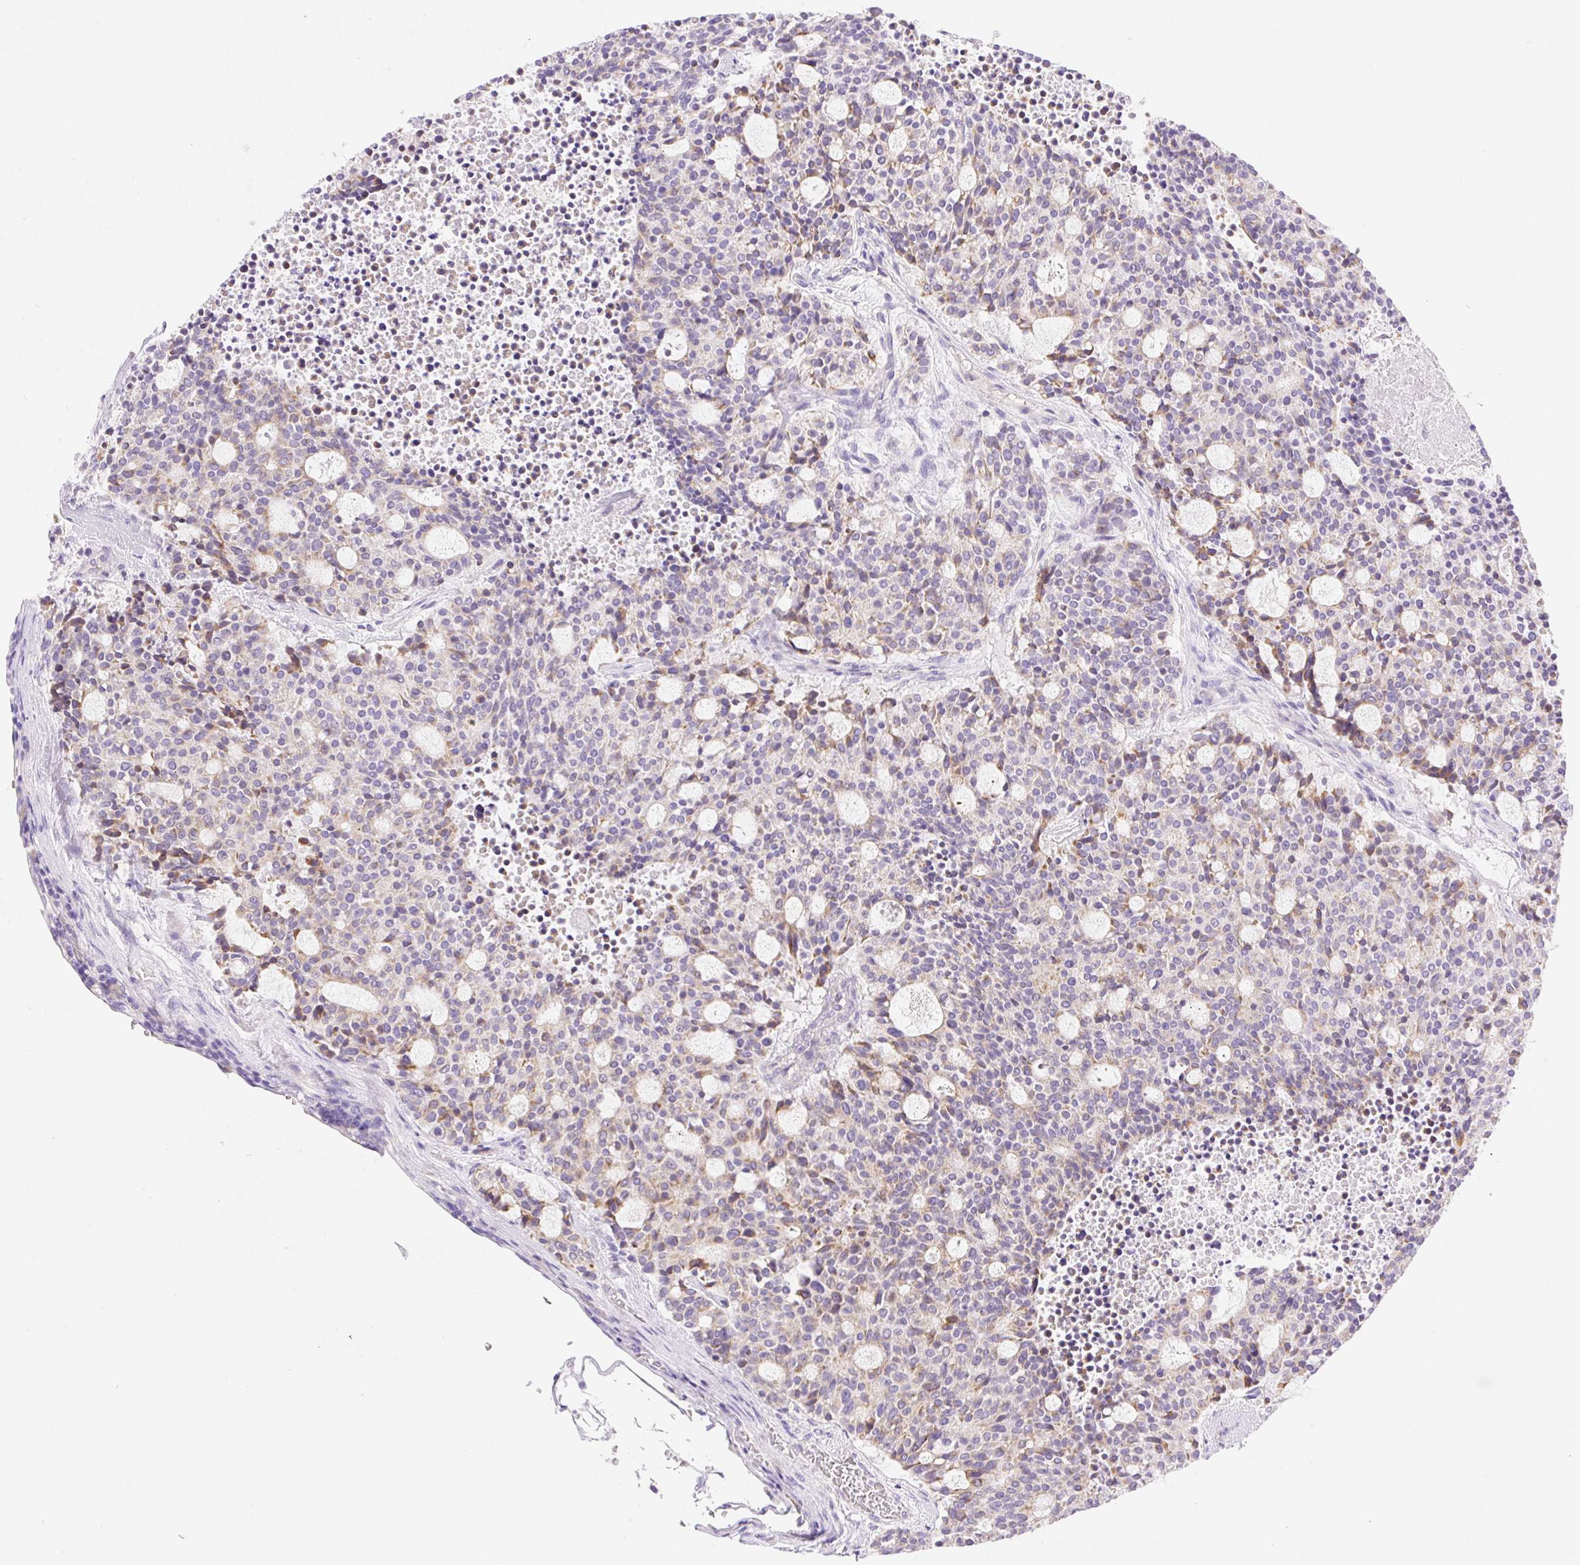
{"staining": {"intensity": "weak", "quantity": "25%-75%", "location": "cytoplasmic/membranous"}, "tissue": "carcinoid", "cell_type": "Tumor cells", "image_type": "cancer", "snomed": [{"axis": "morphology", "description": "Carcinoid, malignant, NOS"}, {"axis": "topography", "description": "Pancreas"}], "caption": "DAB immunohistochemical staining of human carcinoid (malignant) shows weak cytoplasmic/membranous protein expression in about 25%-75% of tumor cells. (DAB (3,3'-diaminobenzidine) IHC, brown staining for protein, blue staining for nuclei).", "gene": "DENND5A", "patient": {"sex": "female", "age": 54}}